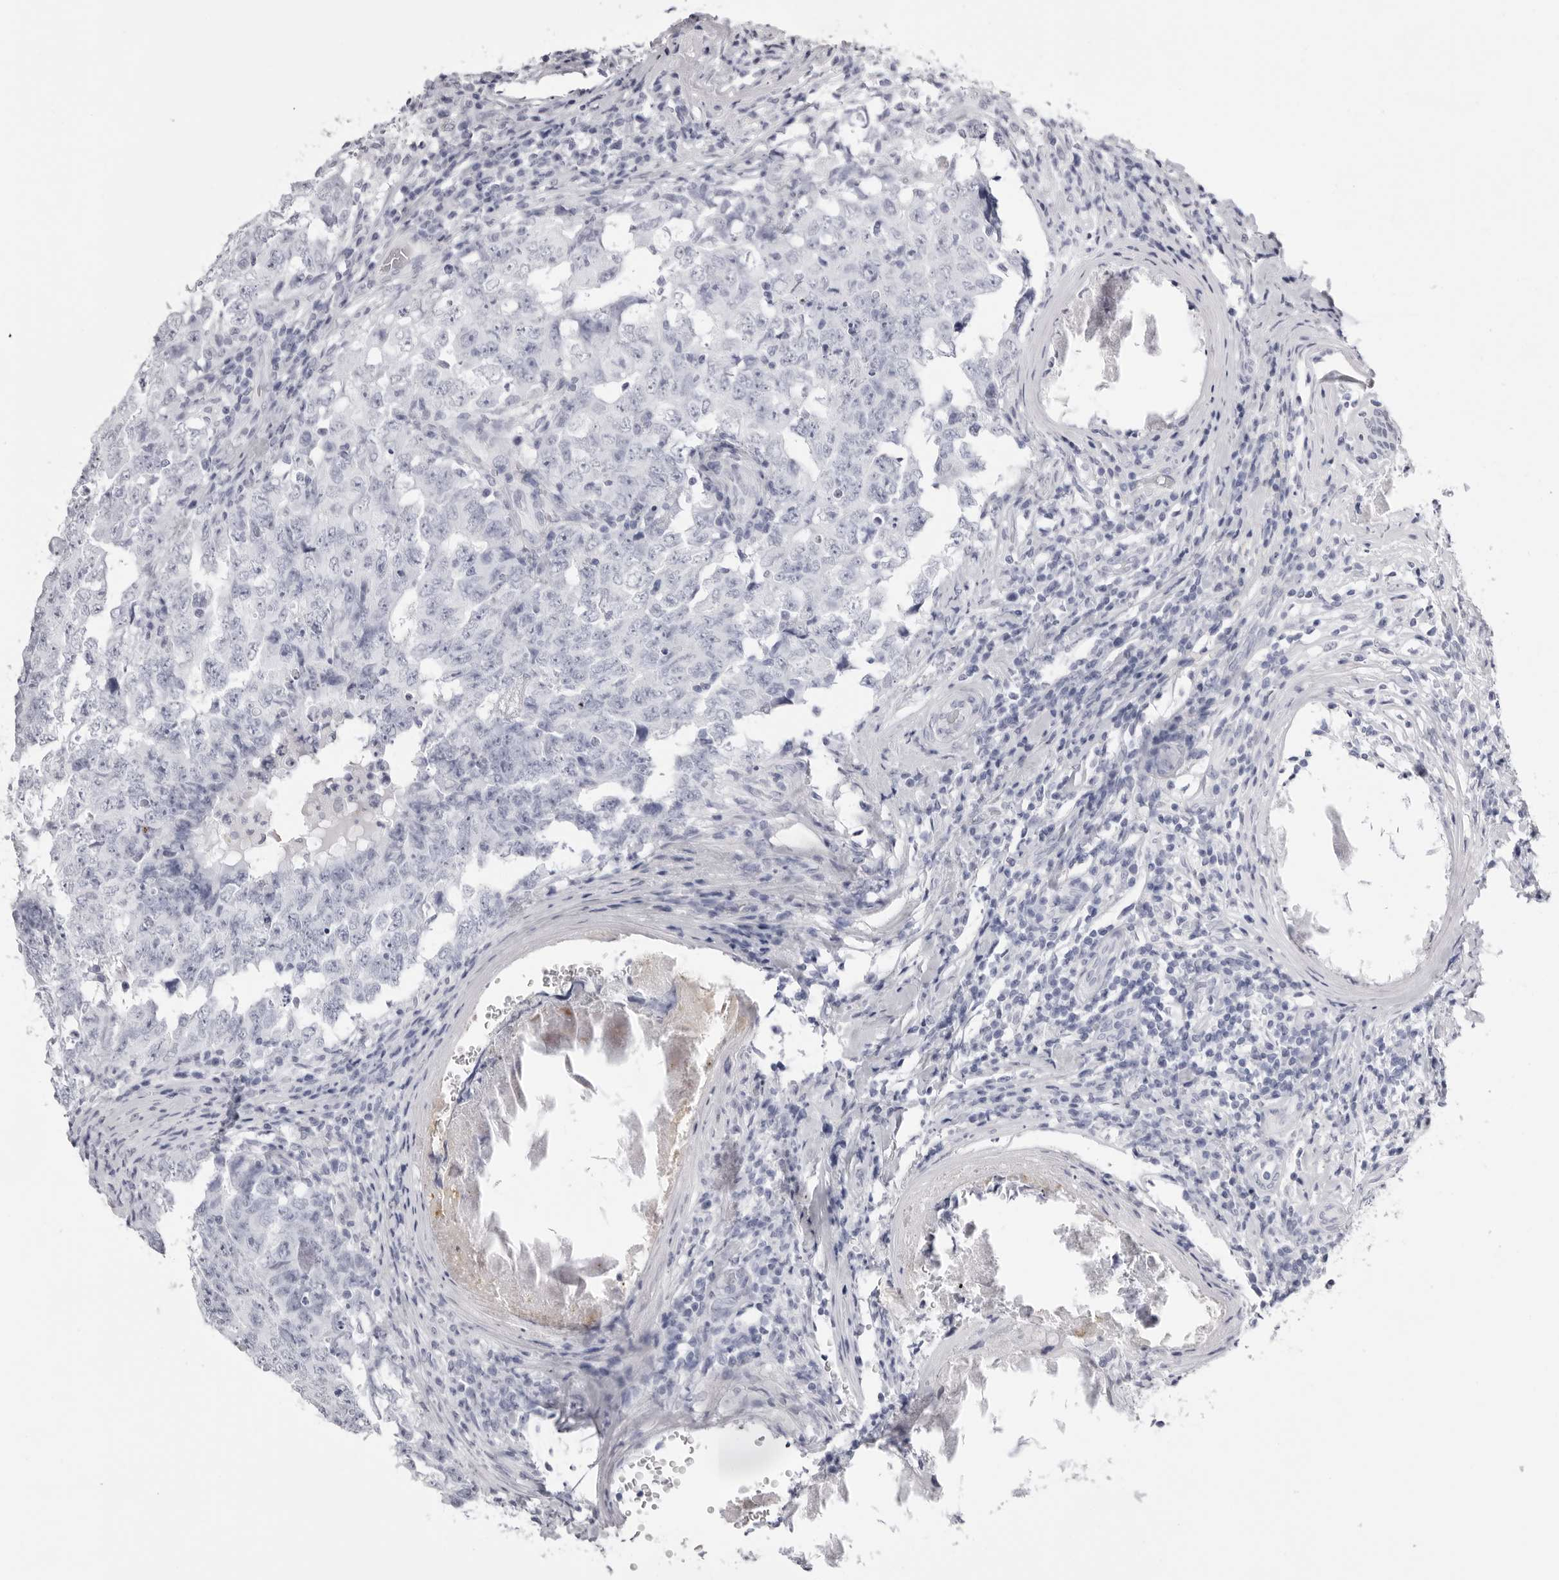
{"staining": {"intensity": "negative", "quantity": "none", "location": "none"}, "tissue": "testis cancer", "cell_type": "Tumor cells", "image_type": "cancer", "snomed": [{"axis": "morphology", "description": "Carcinoma, Embryonal, NOS"}, {"axis": "topography", "description": "Testis"}], "caption": "Immunohistochemical staining of human embryonal carcinoma (testis) displays no significant staining in tumor cells. (DAB IHC, high magnification).", "gene": "TMOD4", "patient": {"sex": "male", "age": 26}}